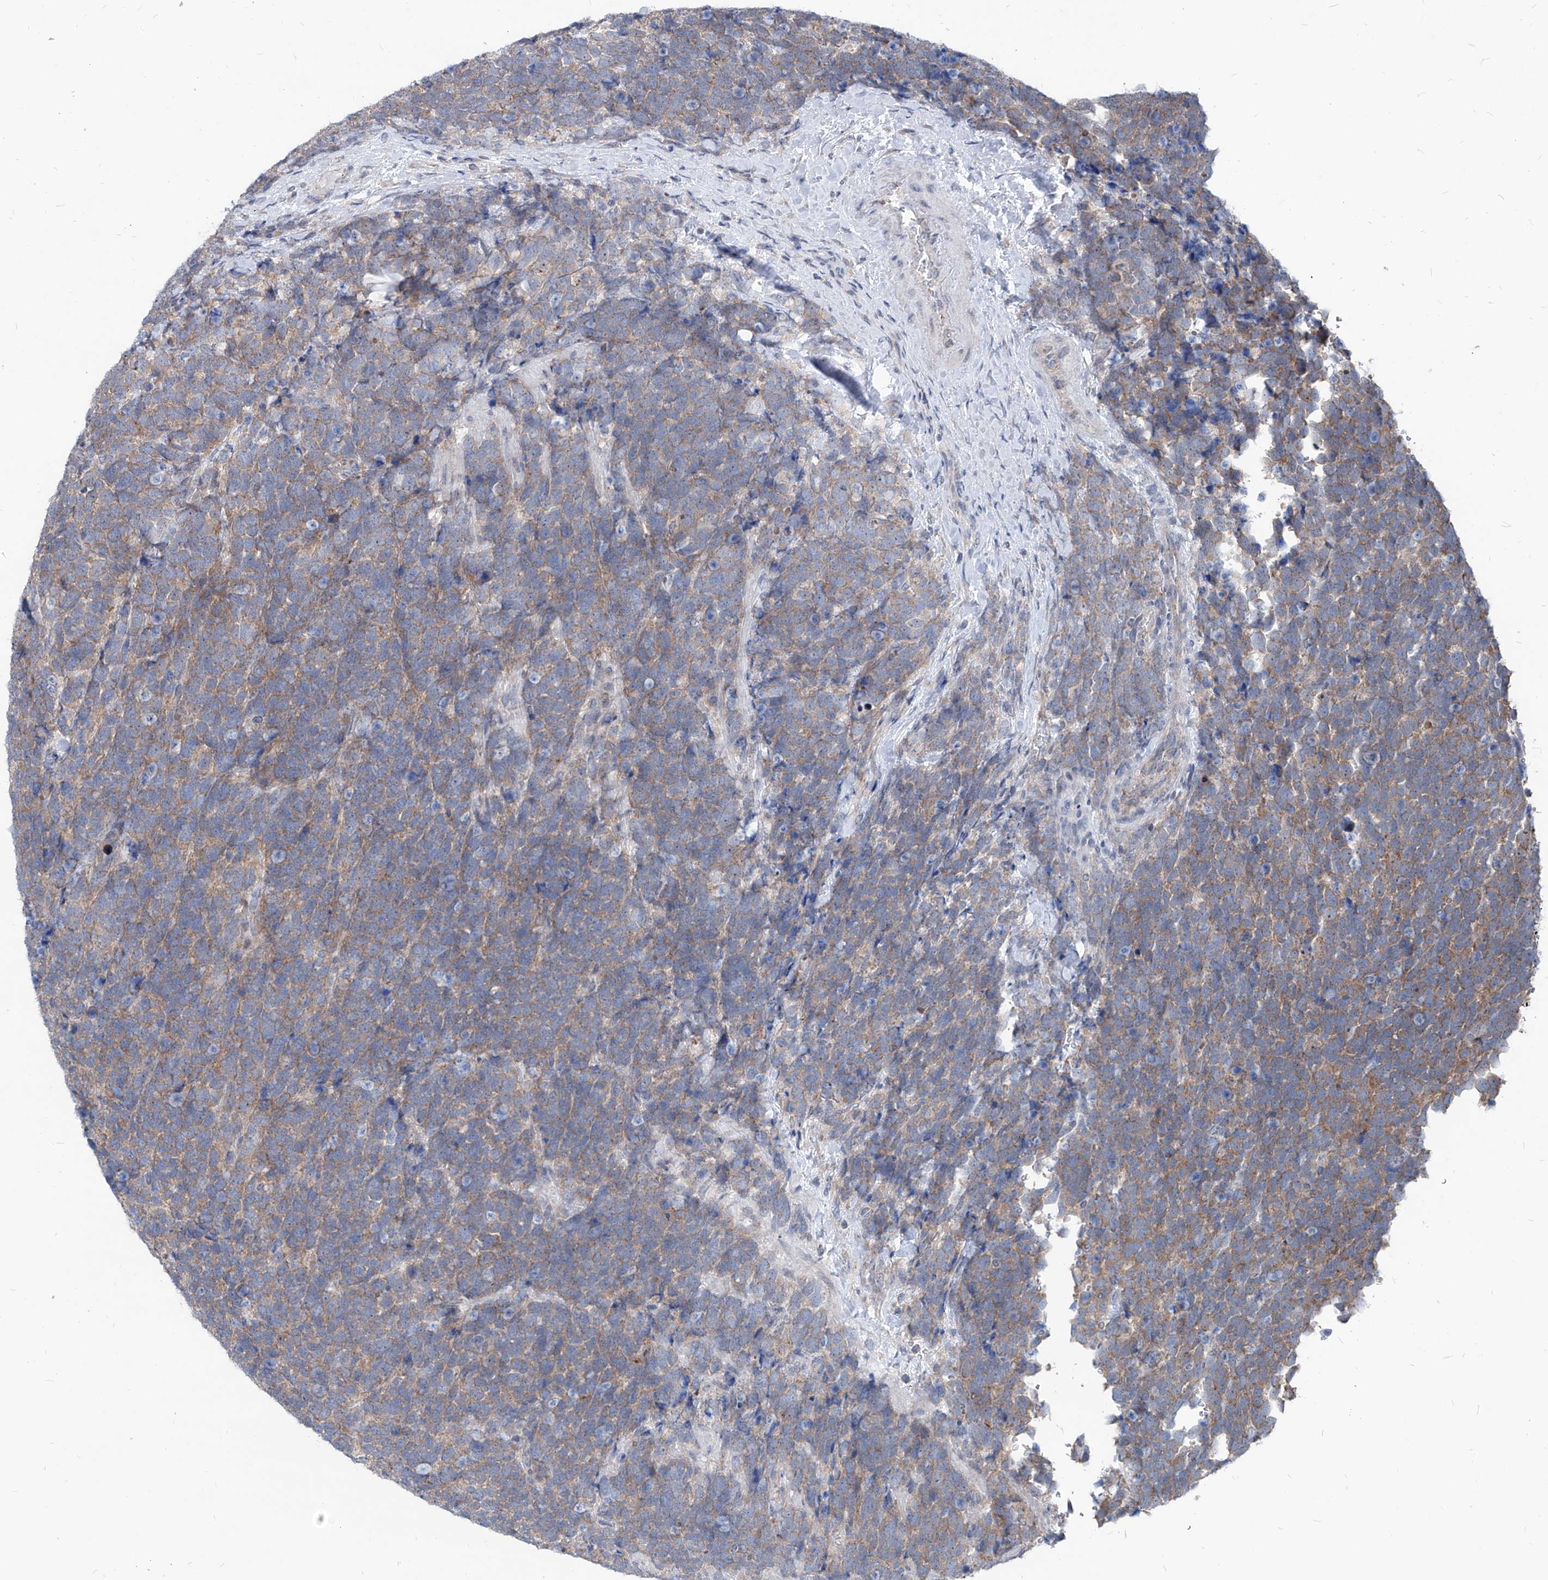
{"staining": {"intensity": "moderate", "quantity": ">75%", "location": "cytoplasmic/membranous"}, "tissue": "urothelial cancer", "cell_type": "Tumor cells", "image_type": "cancer", "snomed": [{"axis": "morphology", "description": "Urothelial carcinoma, High grade"}, {"axis": "topography", "description": "Urinary bladder"}], "caption": "DAB (3,3'-diaminobenzidine) immunohistochemical staining of human urothelial carcinoma (high-grade) exhibits moderate cytoplasmic/membranous protein expression in about >75% of tumor cells. (IHC, brightfield microscopy, high magnification).", "gene": "AGPS", "patient": {"sex": "female", "age": 82}}